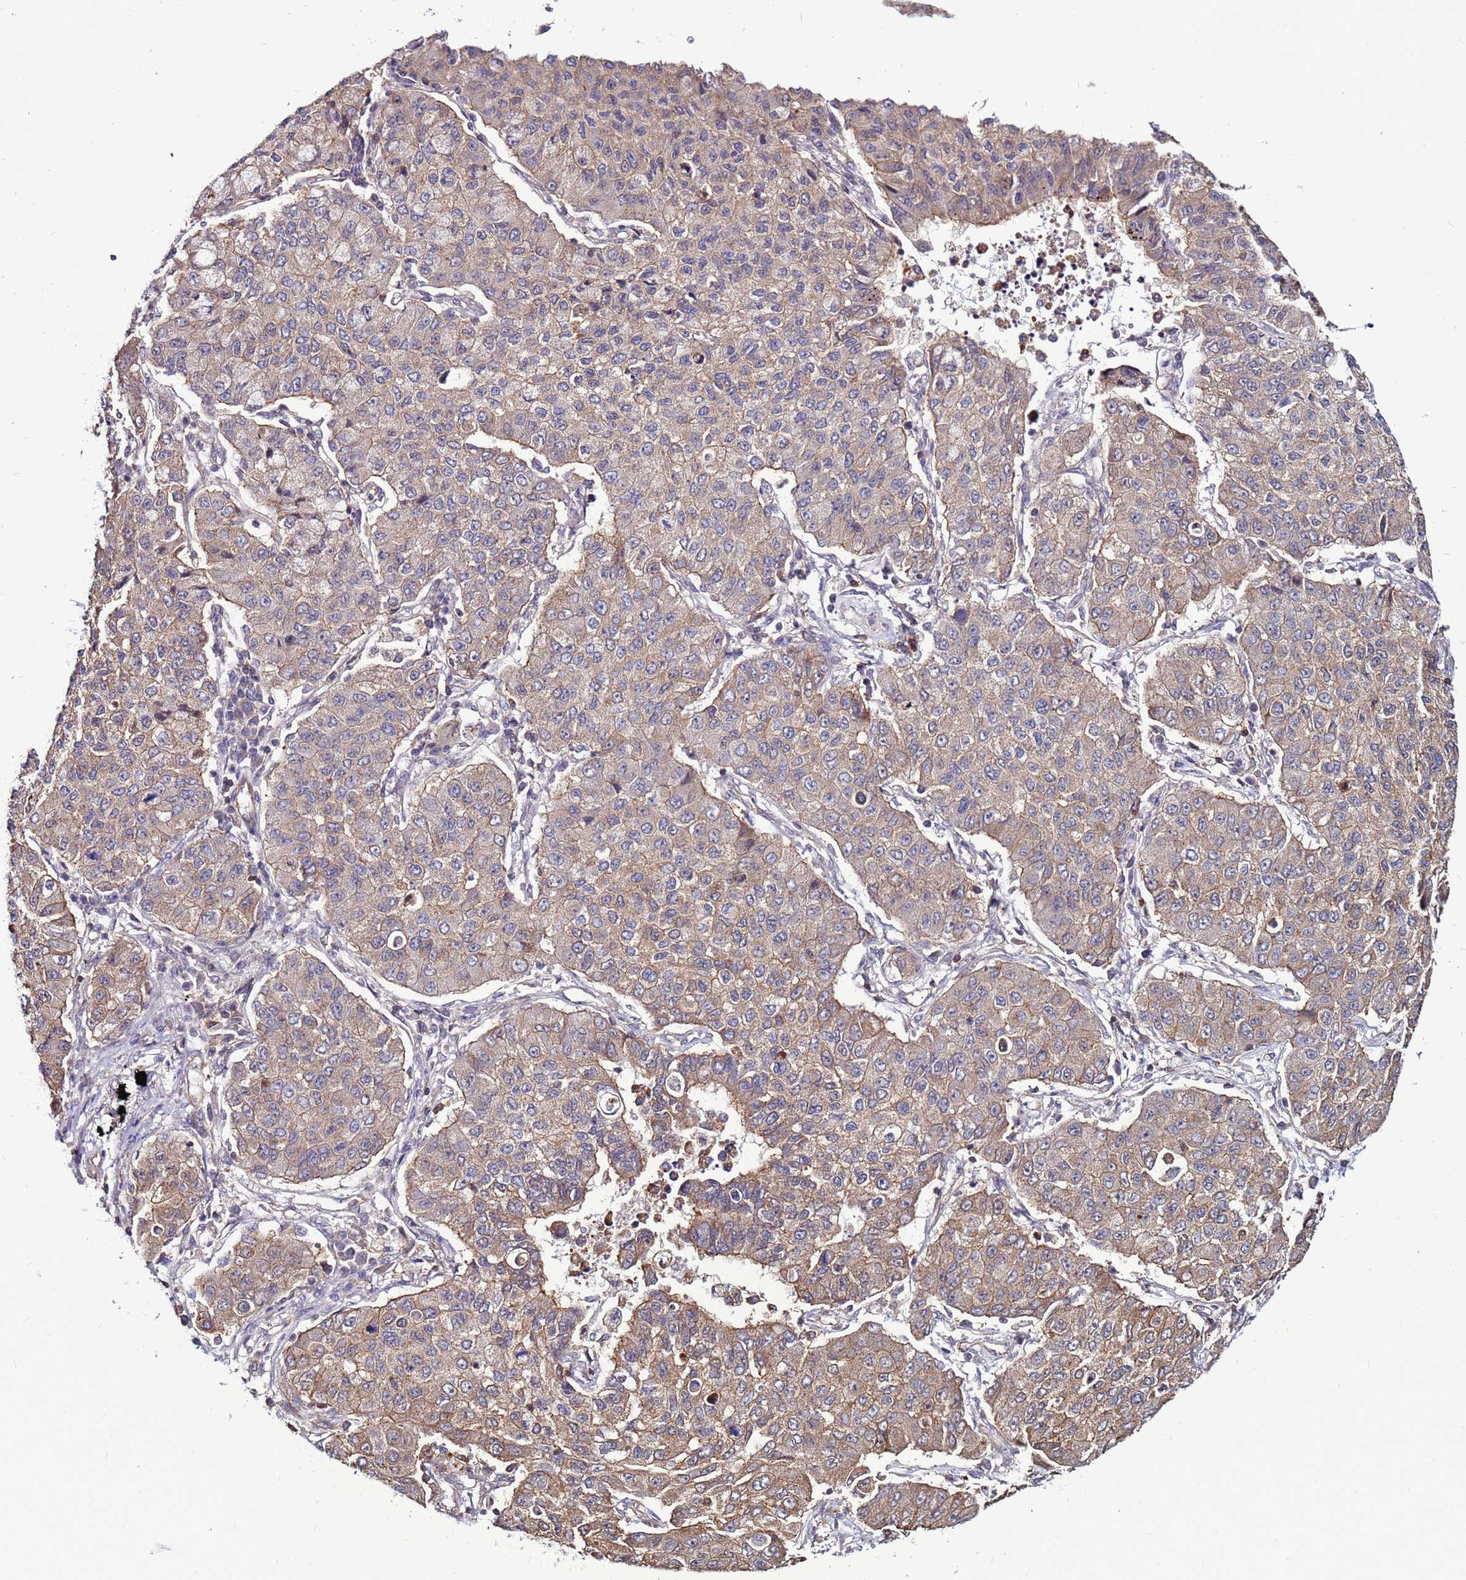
{"staining": {"intensity": "moderate", "quantity": "25%-75%", "location": "cytoplasmic/membranous"}, "tissue": "lung cancer", "cell_type": "Tumor cells", "image_type": "cancer", "snomed": [{"axis": "morphology", "description": "Squamous cell carcinoma, NOS"}, {"axis": "topography", "description": "Lung"}], "caption": "A micrograph of lung cancer (squamous cell carcinoma) stained for a protein reveals moderate cytoplasmic/membranous brown staining in tumor cells.", "gene": "NRN1L", "patient": {"sex": "male", "age": 74}}